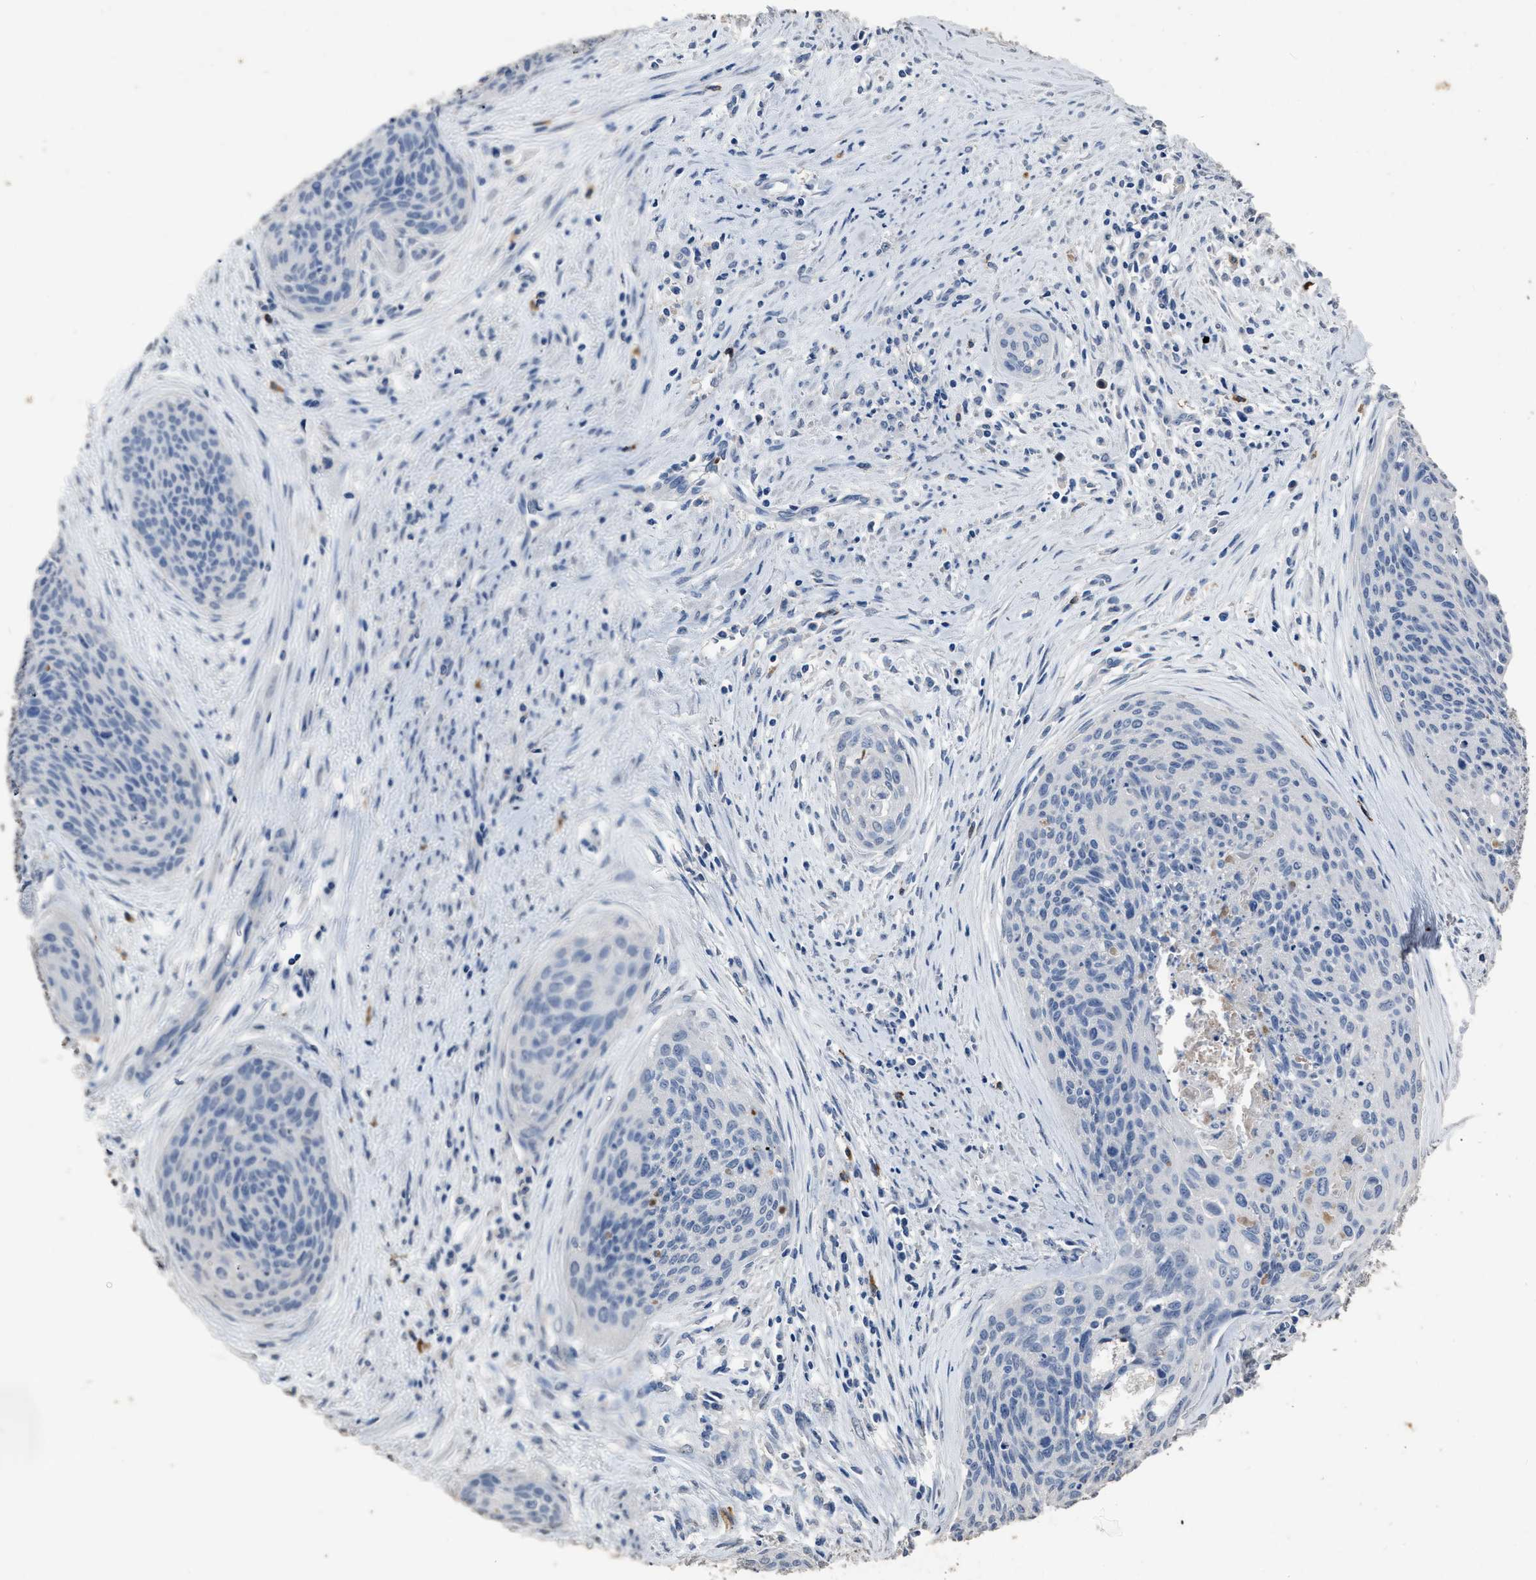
{"staining": {"intensity": "negative", "quantity": "none", "location": "none"}, "tissue": "cervical cancer", "cell_type": "Tumor cells", "image_type": "cancer", "snomed": [{"axis": "morphology", "description": "Squamous cell carcinoma, NOS"}, {"axis": "topography", "description": "Cervix"}], "caption": "Immunohistochemistry of human cervical squamous cell carcinoma demonstrates no staining in tumor cells.", "gene": "HABP2", "patient": {"sex": "female", "age": 55}}